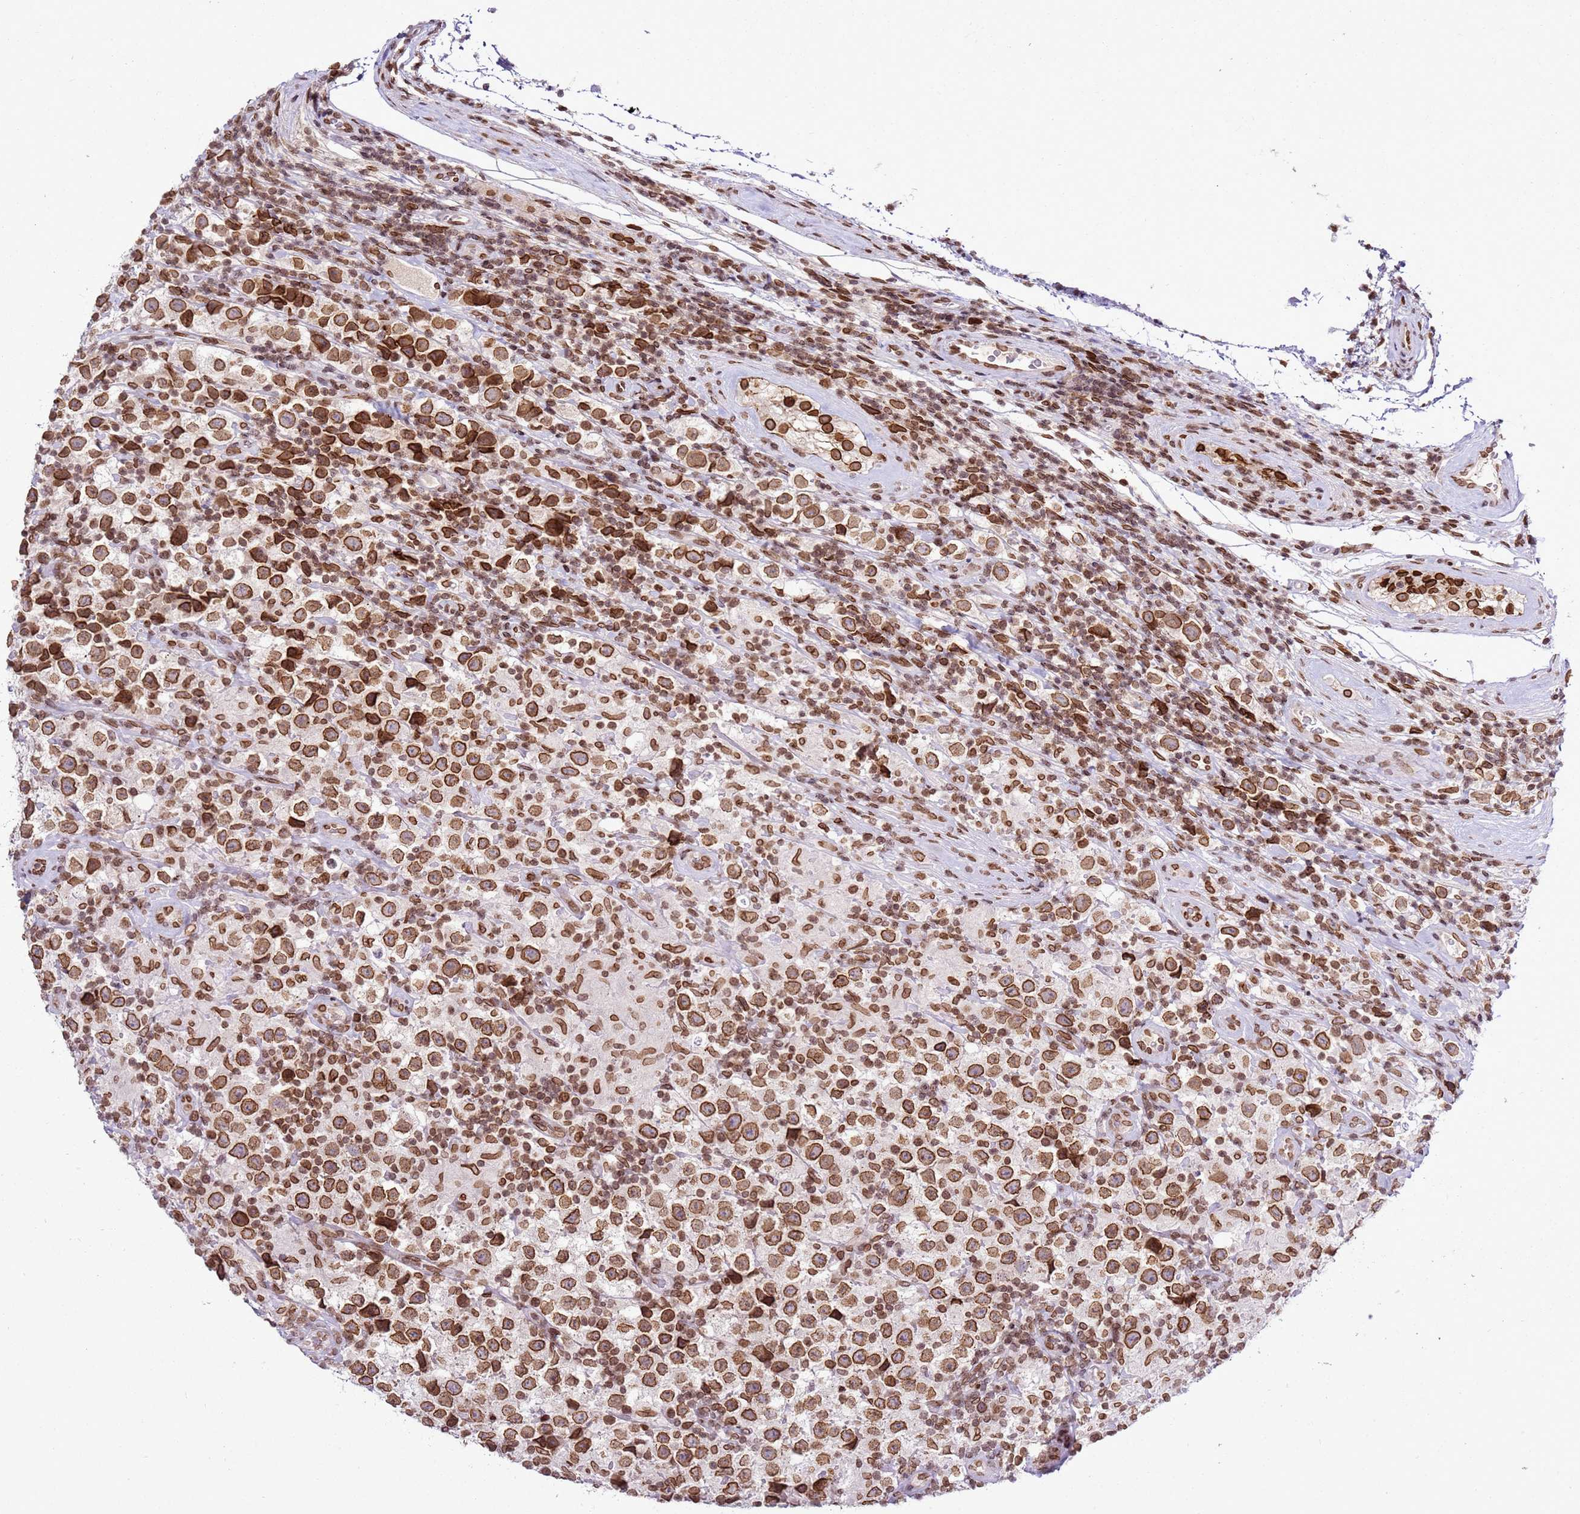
{"staining": {"intensity": "strong", "quantity": ">75%", "location": "cytoplasmic/membranous,nuclear"}, "tissue": "testis cancer", "cell_type": "Tumor cells", "image_type": "cancer", "snomed": [{"axis": "morphology", "description": "Seminoma, NOS"}, {"axis": "morphology", "description": "Carcinoma, Embryonal, NOS"}, {"axis": "topography", "description": "Testis"}], "caption": "A micrograph of human testis cancer stained for a protein reveals strong cytoplasmic/membranous and nuclear brown staining in tumor cells.", "gene": "POU6F1", "patient": {"sex": "male", "age": 41}}